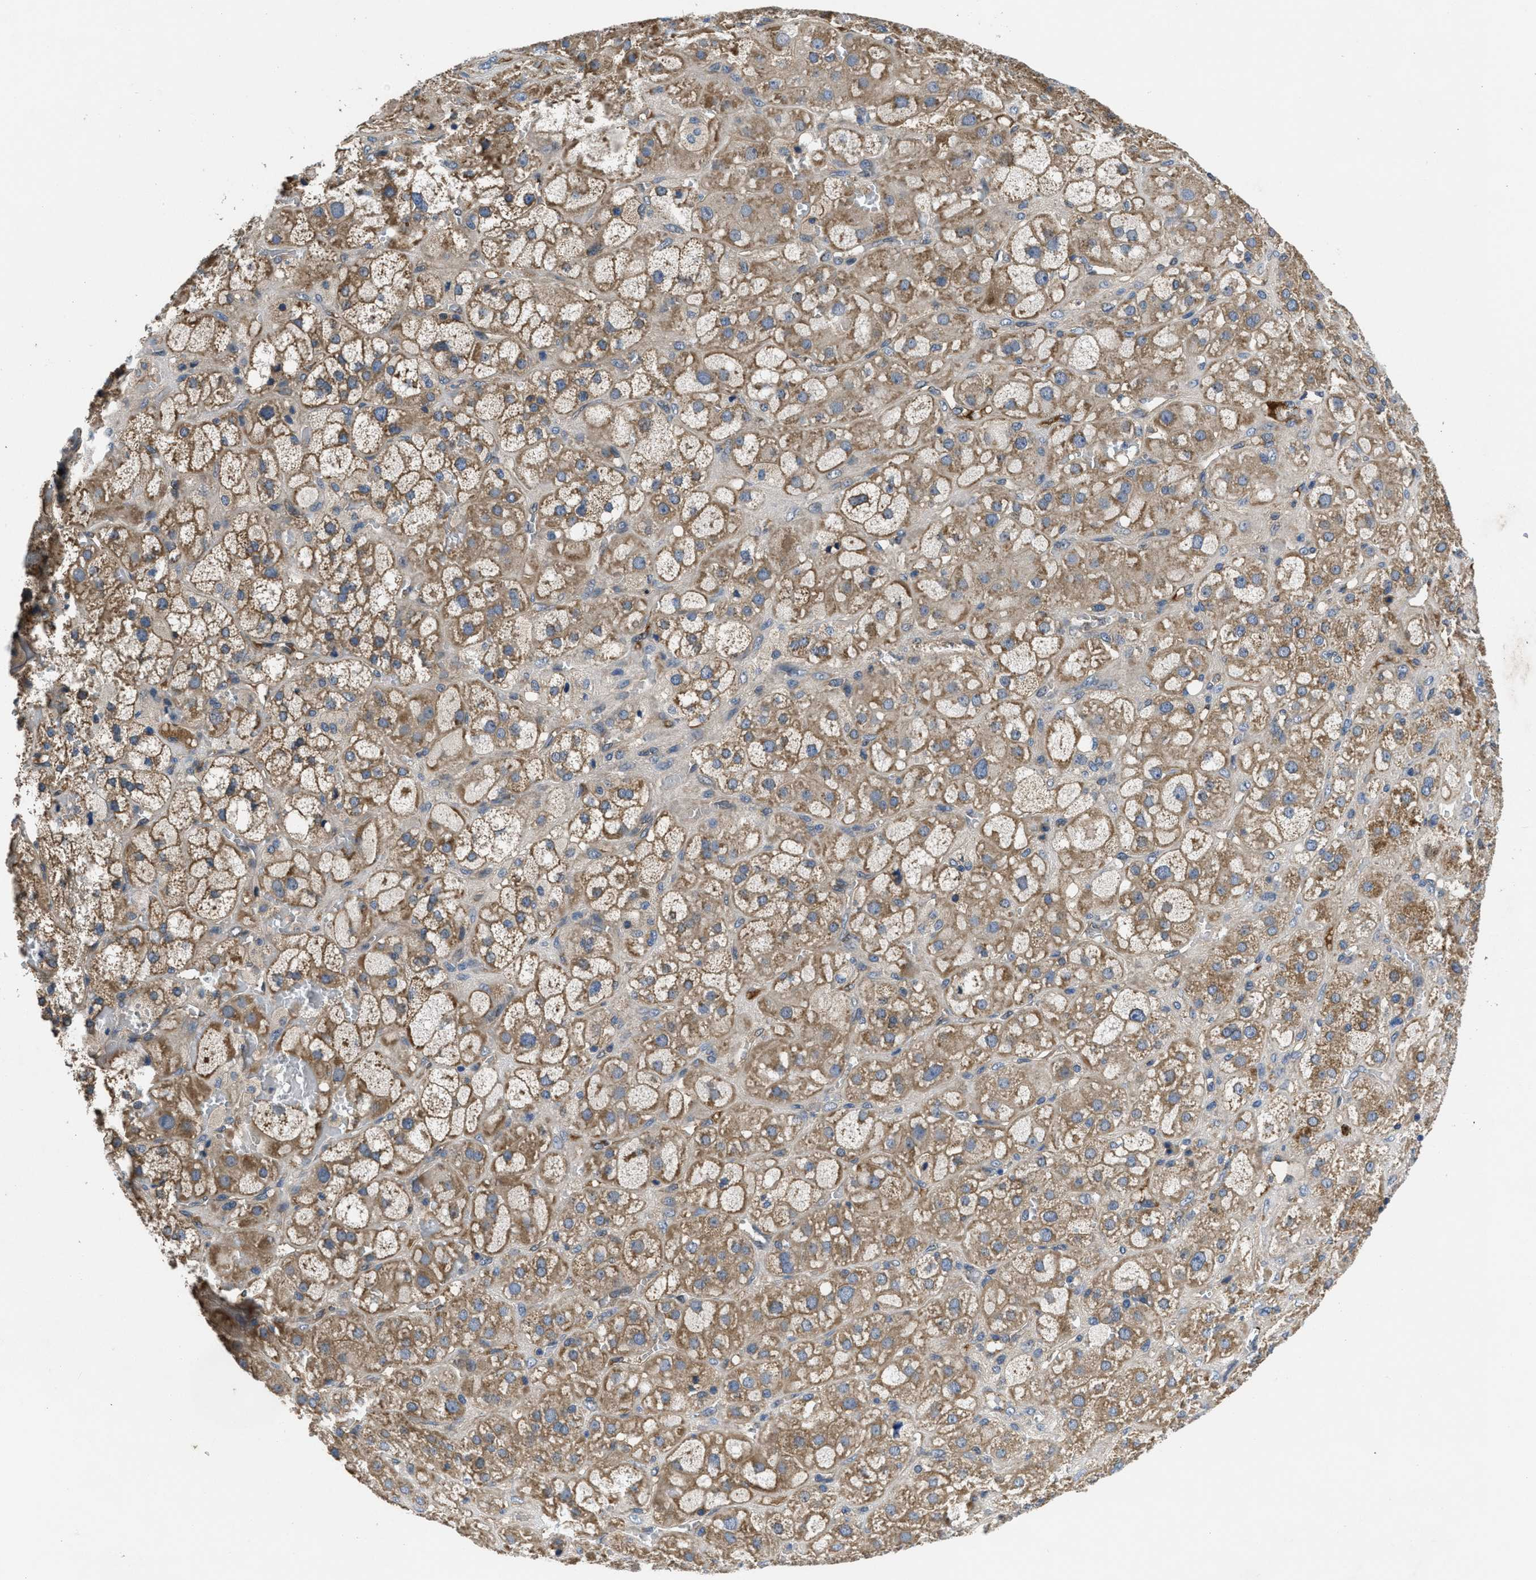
{"staining": {"intensity": "moderate", "quantity": ">75%", "location": "cytoplasmic/membranous"}, "tissue": "adrenal gland", "cell_type": "Glandular cells", "image_type": "normal", "snomed": [{"axis": "morphology", "description": "Normal tissue, NOS"}, {"axis": "topography", "description": "Adrenal gland"}], "caption": "Protein expression by IHC exhibits moderate cytoplasmic/membranous positivity in approximately >75% of glandular cells in unremarkable adrenal gland.", "gene": "GALK1", "patient": {"sex": "female", "age": 47}}